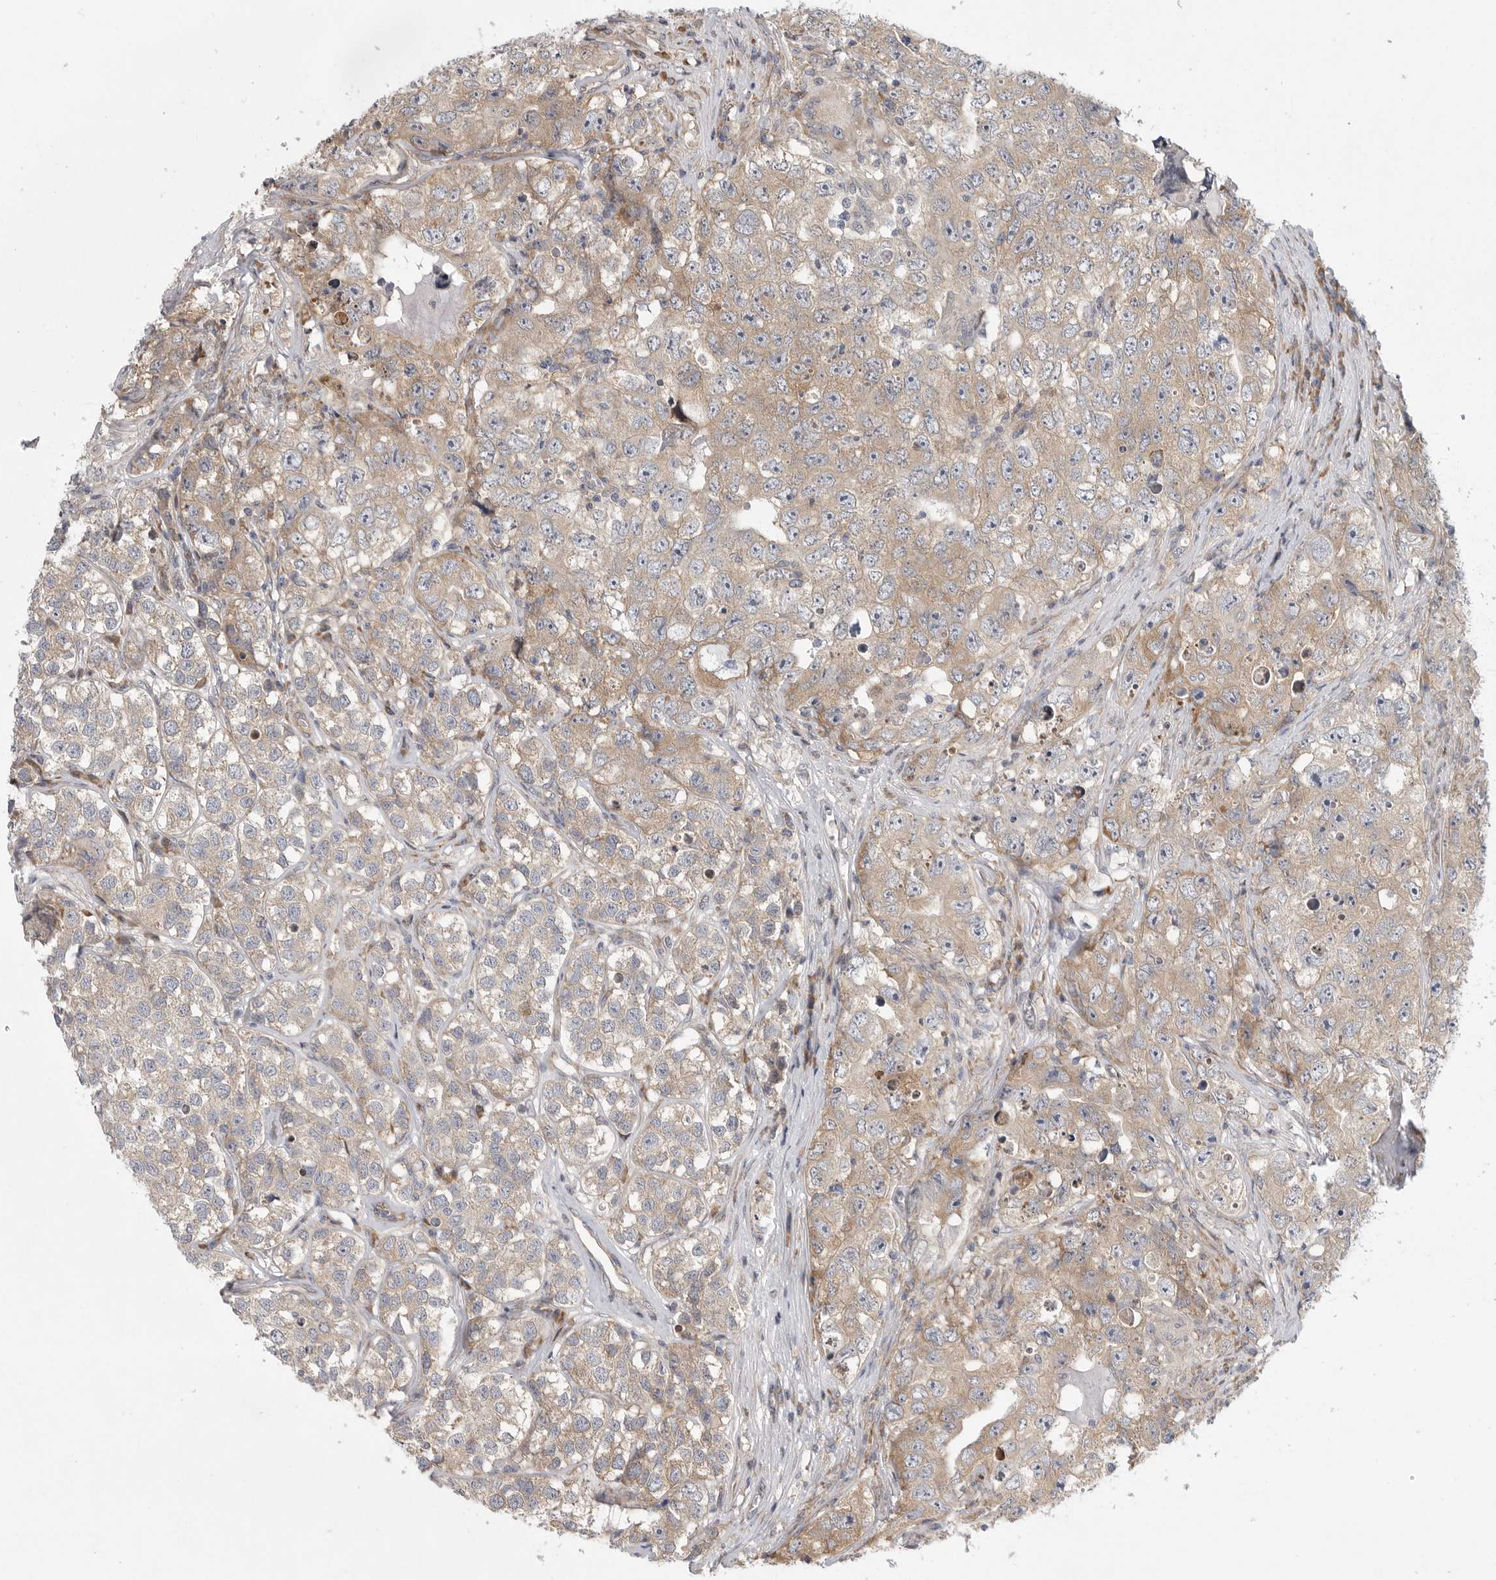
{"staining": {"intensity": "weak", "quantity": ">75%", "location": "cytoplasmic/membranous"}, "tissue": "testis cancer", "cell_type": "Tumor cells", "image_type": "cancer", "snomed": [{"axis": "morphology", "description": "Seminoma, NOS"}, {"axis": "morphology", "description": "Carcinoma, Embryonal, NOS"}, {"axis": "topography", "description": "Testis"}], "caption": "Protein staining by immunohistochemistry (IHC) demonstrates weak cytoplasmic/membranous staining in approximately >75% of tumor cells in testis cancer.", "gene": "FBXO43", "patient": {"sex": "male", "age": 43}}